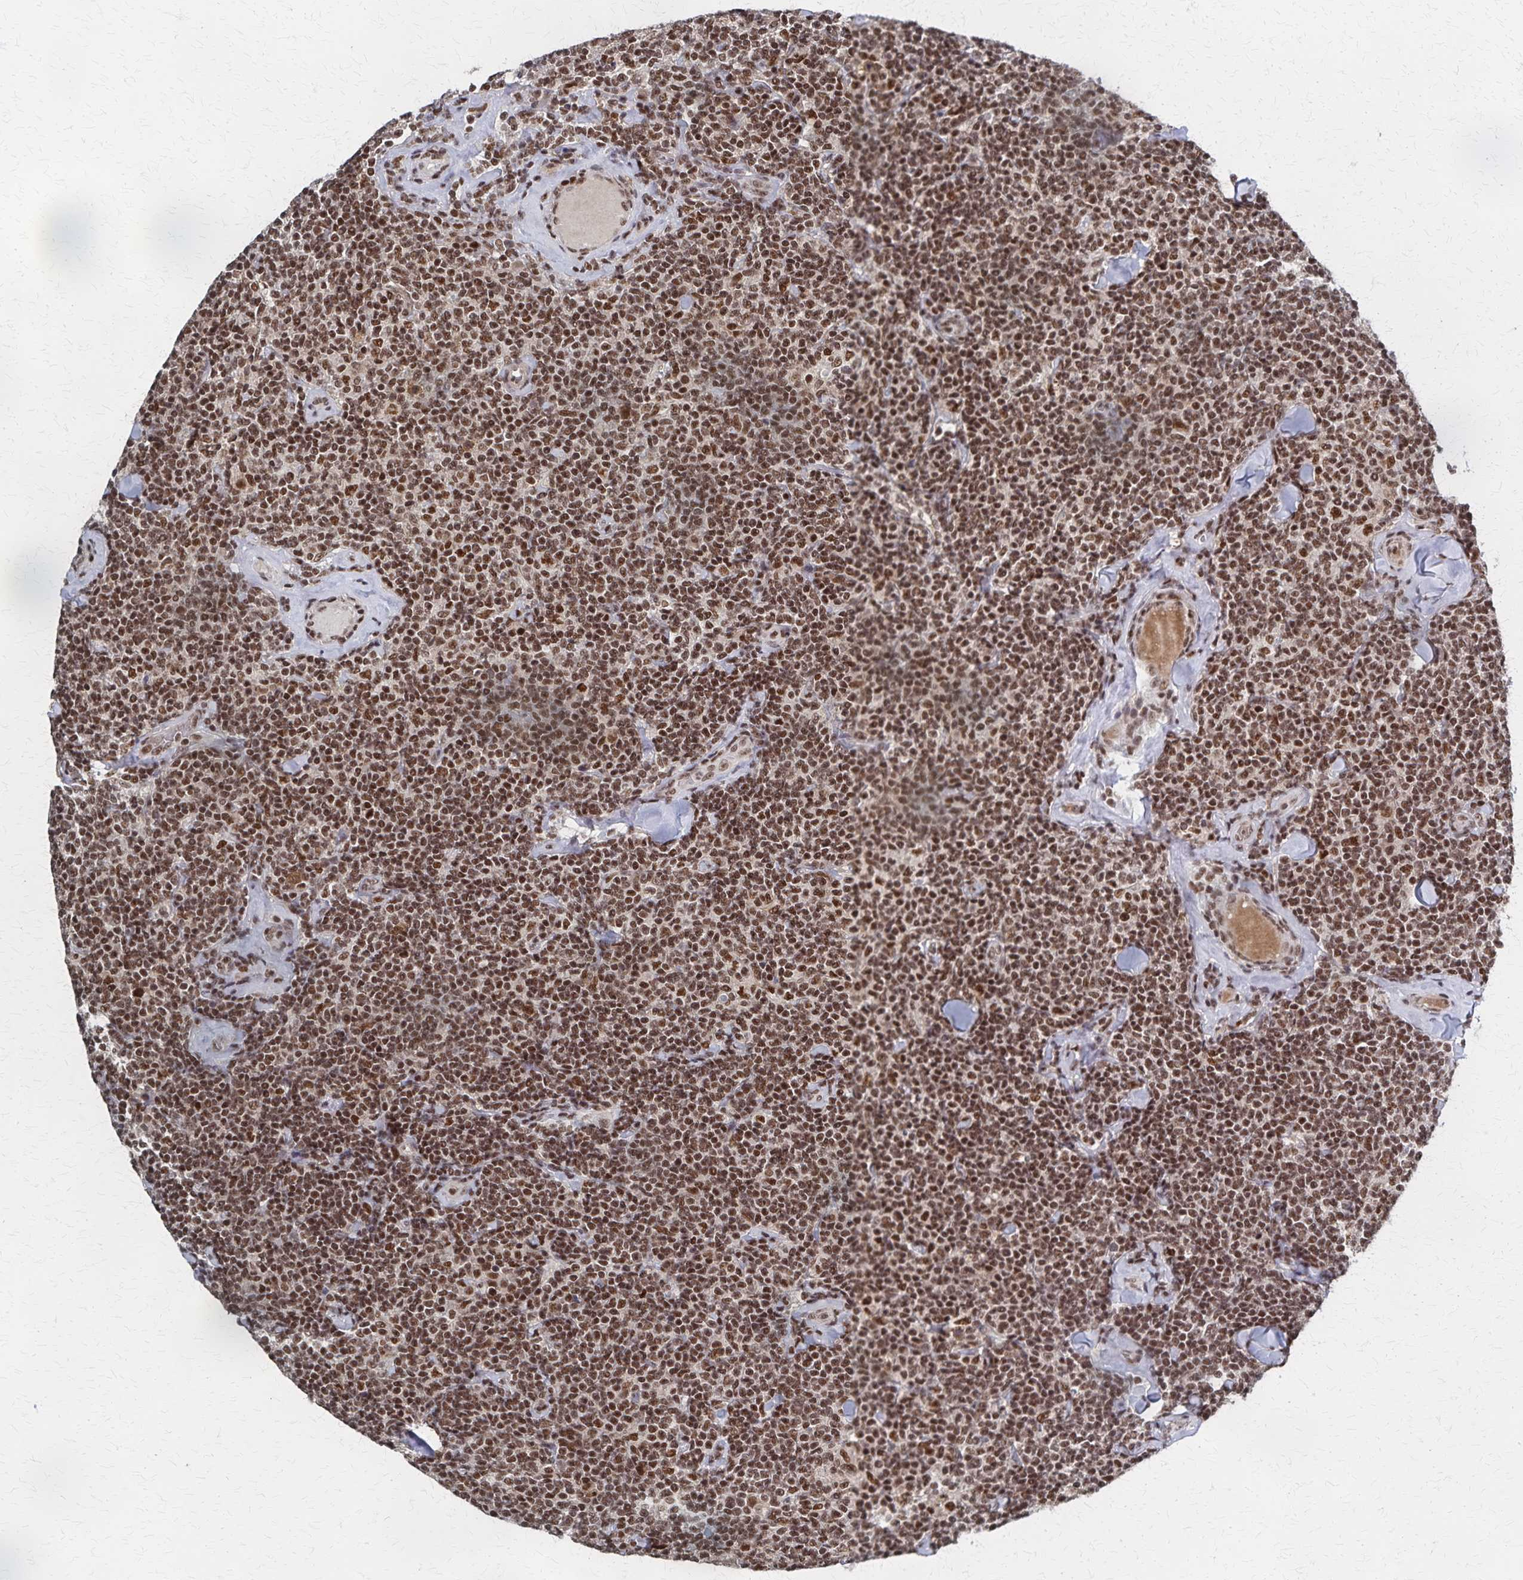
{"staining": {"intensity": "moderate", "quantity": ">75%", "location": "nuclear"}, "tissue": "lymphoma", "cell_type": "Tumor cells", "image_type": "cancer", "snomed": [{"axis": "morphology", "description": "Malignant lymphoma, non-Hodgkin's type, Low grade"}, {"axis": "topography", "description": "Lymph node"}], "caption": "Protein positivity by immunohistochemistry exhibits moderate nuclear positivity in about >75% of tumor cells in lymphoma.", "gene": "GTF2B", "patient": {"sex": "female", "age": 56}}